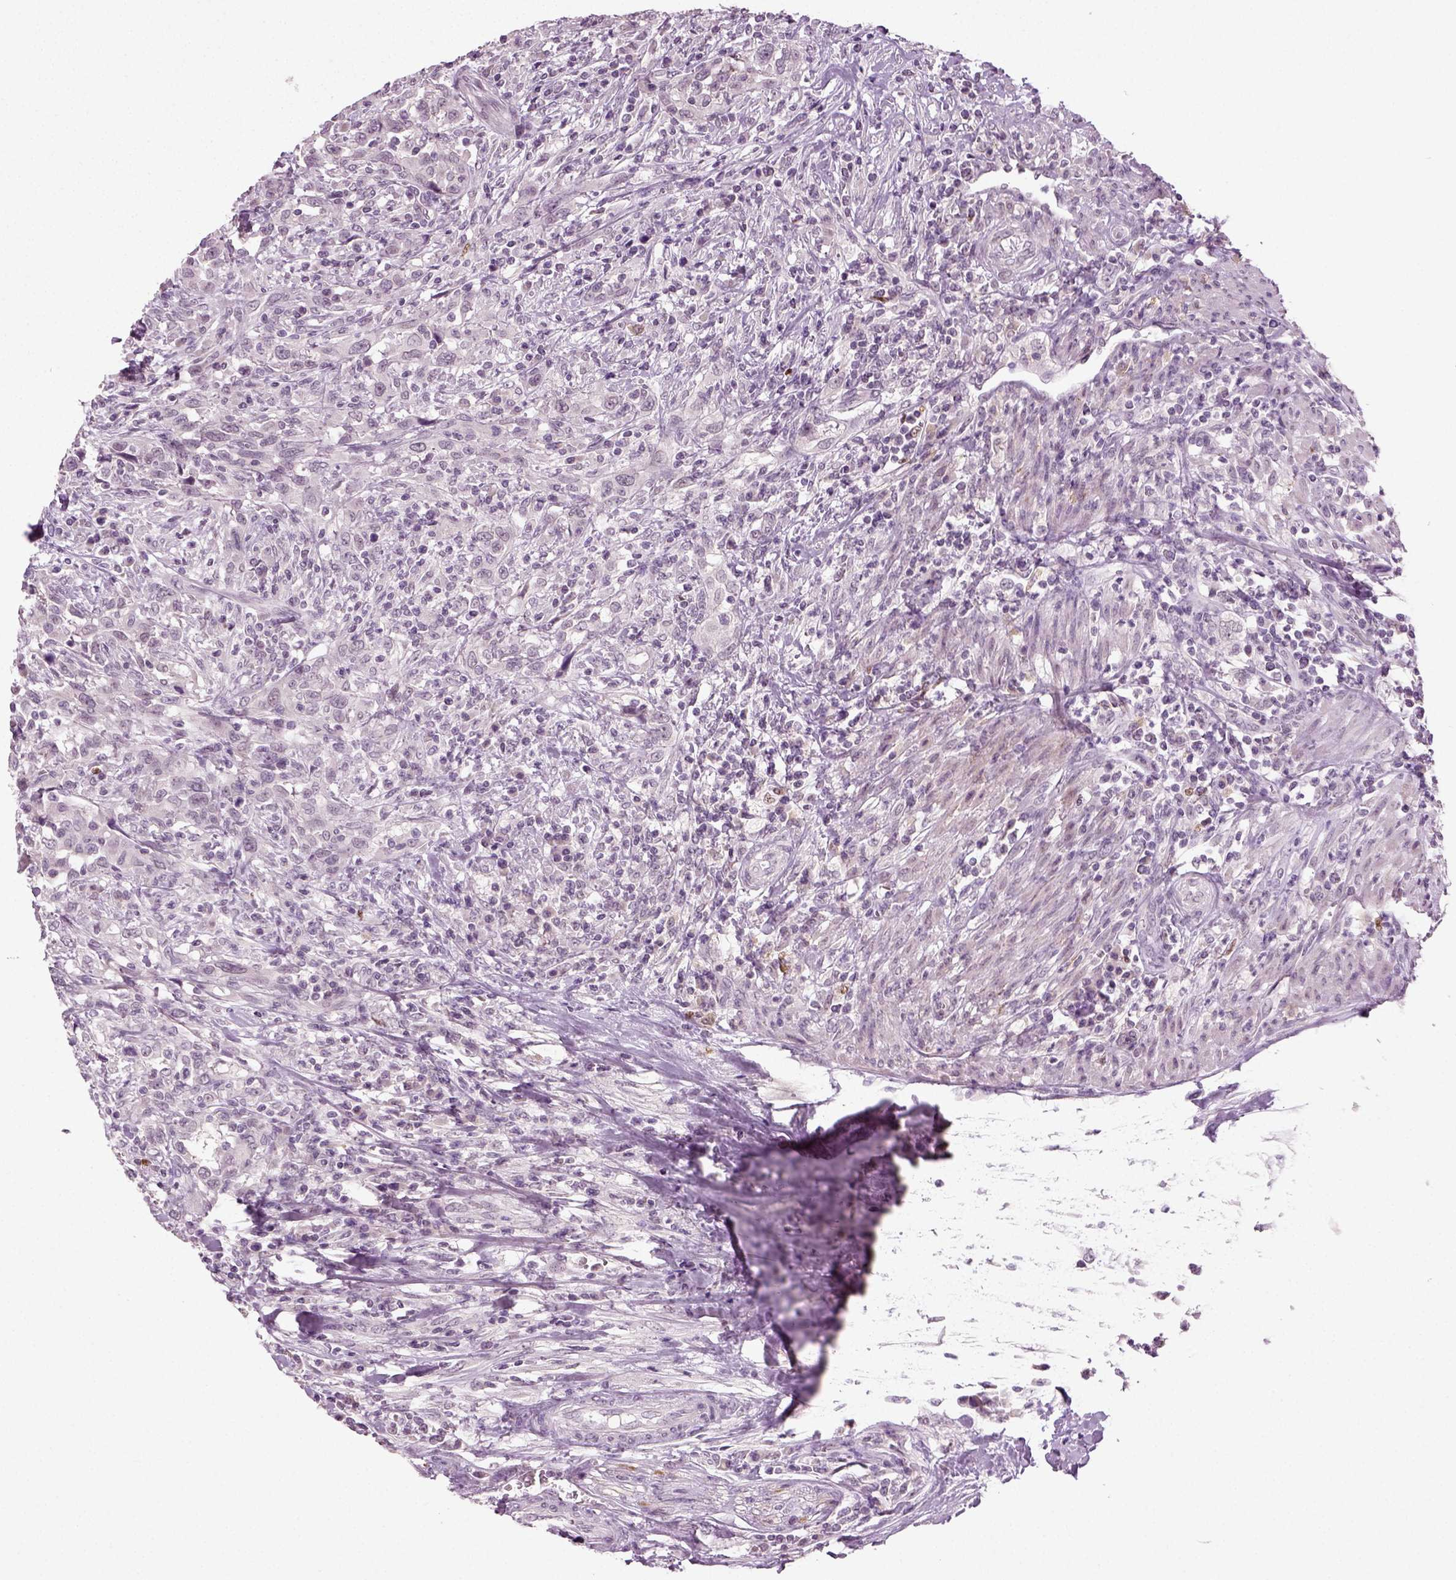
{"staining": {"intensity": "negative", "quantity": "none", "location": "none"}, "tissue": "urothelial cancer", "cell_type": "Tumor cells", "image_type": "cancer", "snomed": [{"axis": "morphology", "description": "Urothelial carcinoma, NOS"}, {"axis": "morphology", "description": "Urothelial carcinoma, High grade"}, {"axis": "topography", "description": "Urinary bladder"}], "caption": "IHC histopathology image of neoplastic tissue: human urothelial cancer stained with DAB (3,3'-diaminobenzidine) shows no significant protein expression in tumor cells. (Stains: DAB immunohistochemistry with hematoxylin counter stain, Microscopy: brightfield microscopy at high magnification).", "gene": "SYNGAP1", "patient": {"sex": "female", "age": 64}}